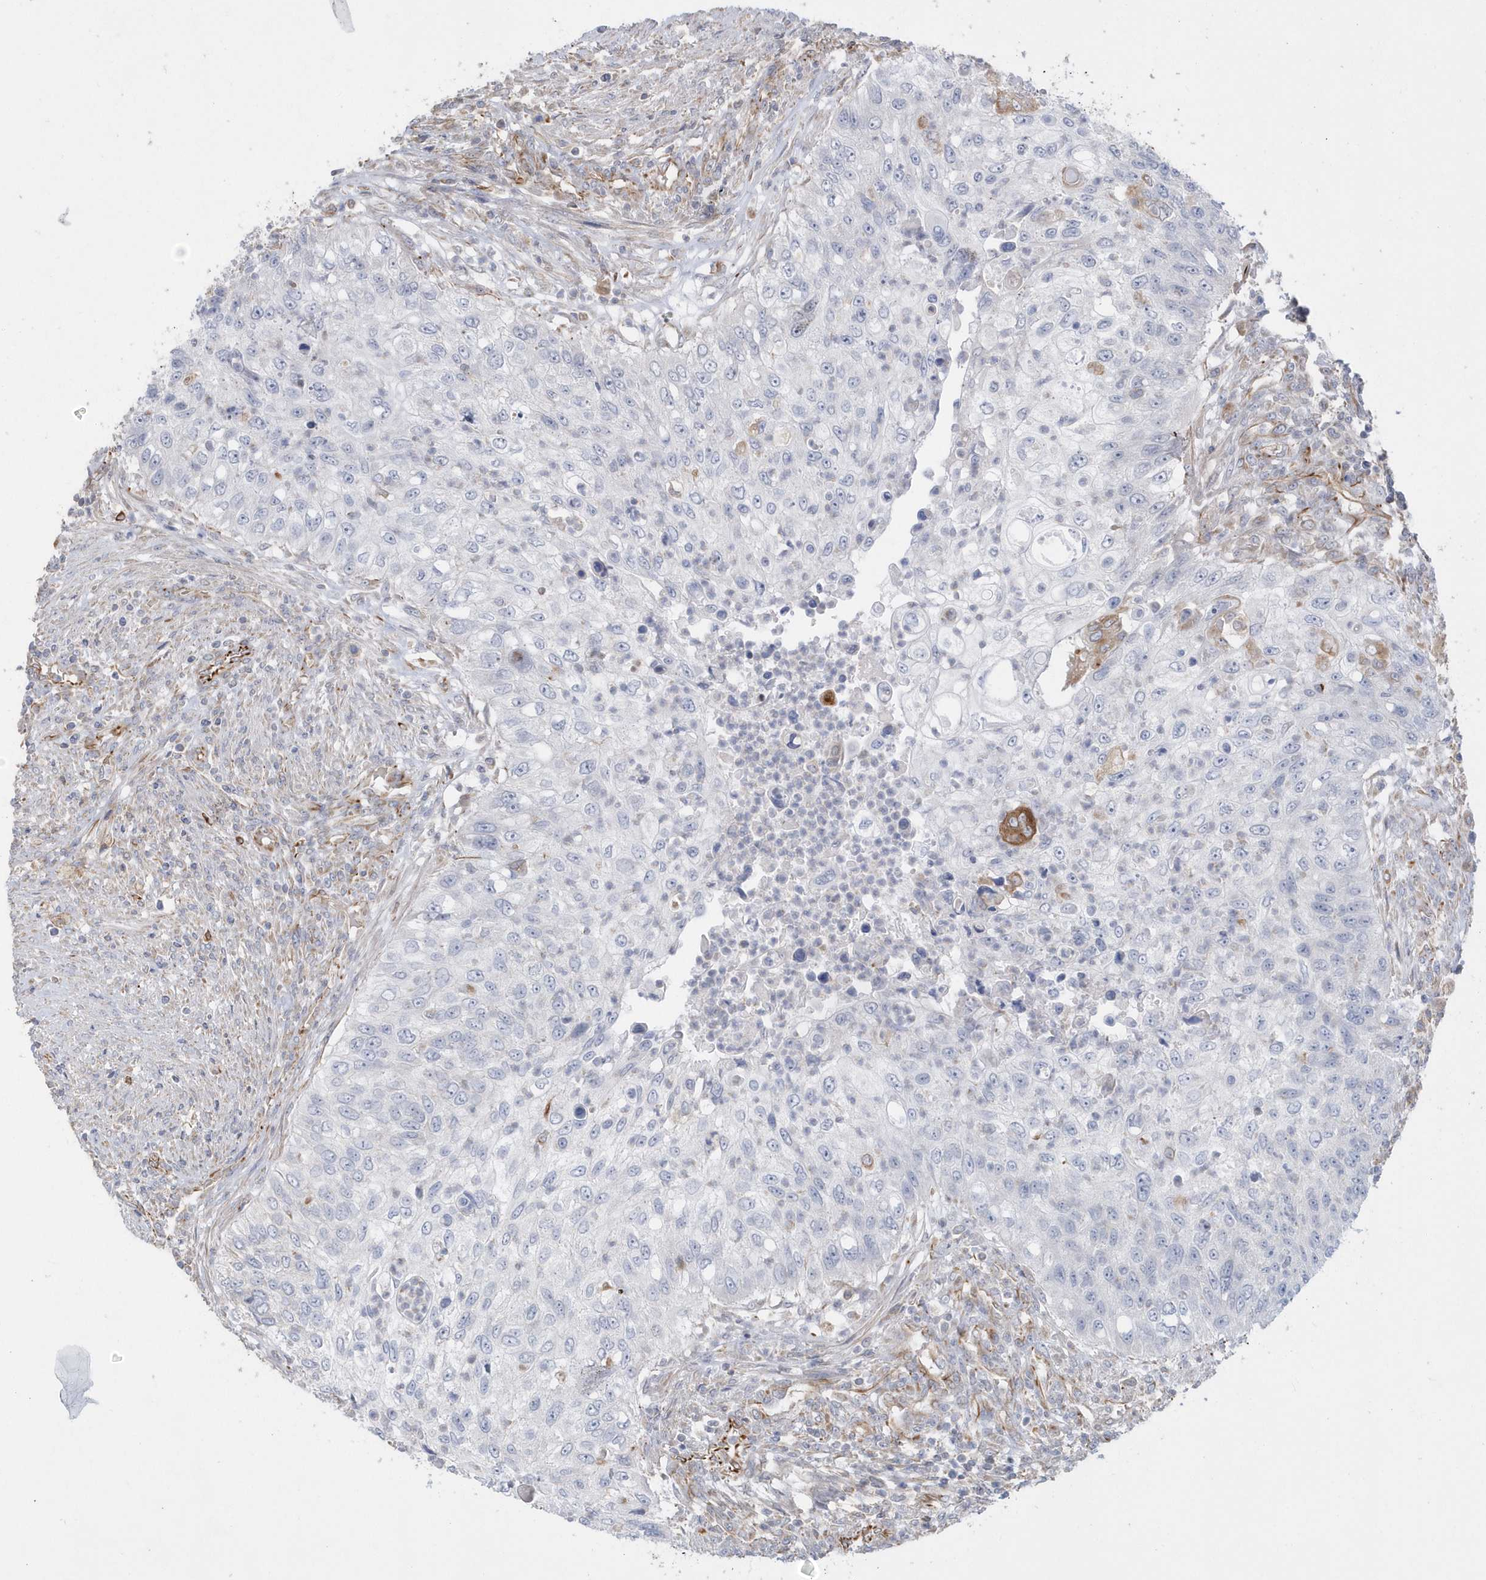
{"staining": {"intensity": "negative", "quantity": "none", "location": "none"}, "tissue": "urothelial cancer", "cell_type": "Tumor cells", "image_type": "cancer", "snomed": [{"axis": "morphology", "description": "Urothelial carcinoma, High grade"}, {"axis": "topography", "description": "Urinary bladder"}], "caption": "A photomicrograph of human urothelial cancer is negative for staining in tumor cells.", "gene": "RAB17", "patient": {"sex": "female", "age": 60}}